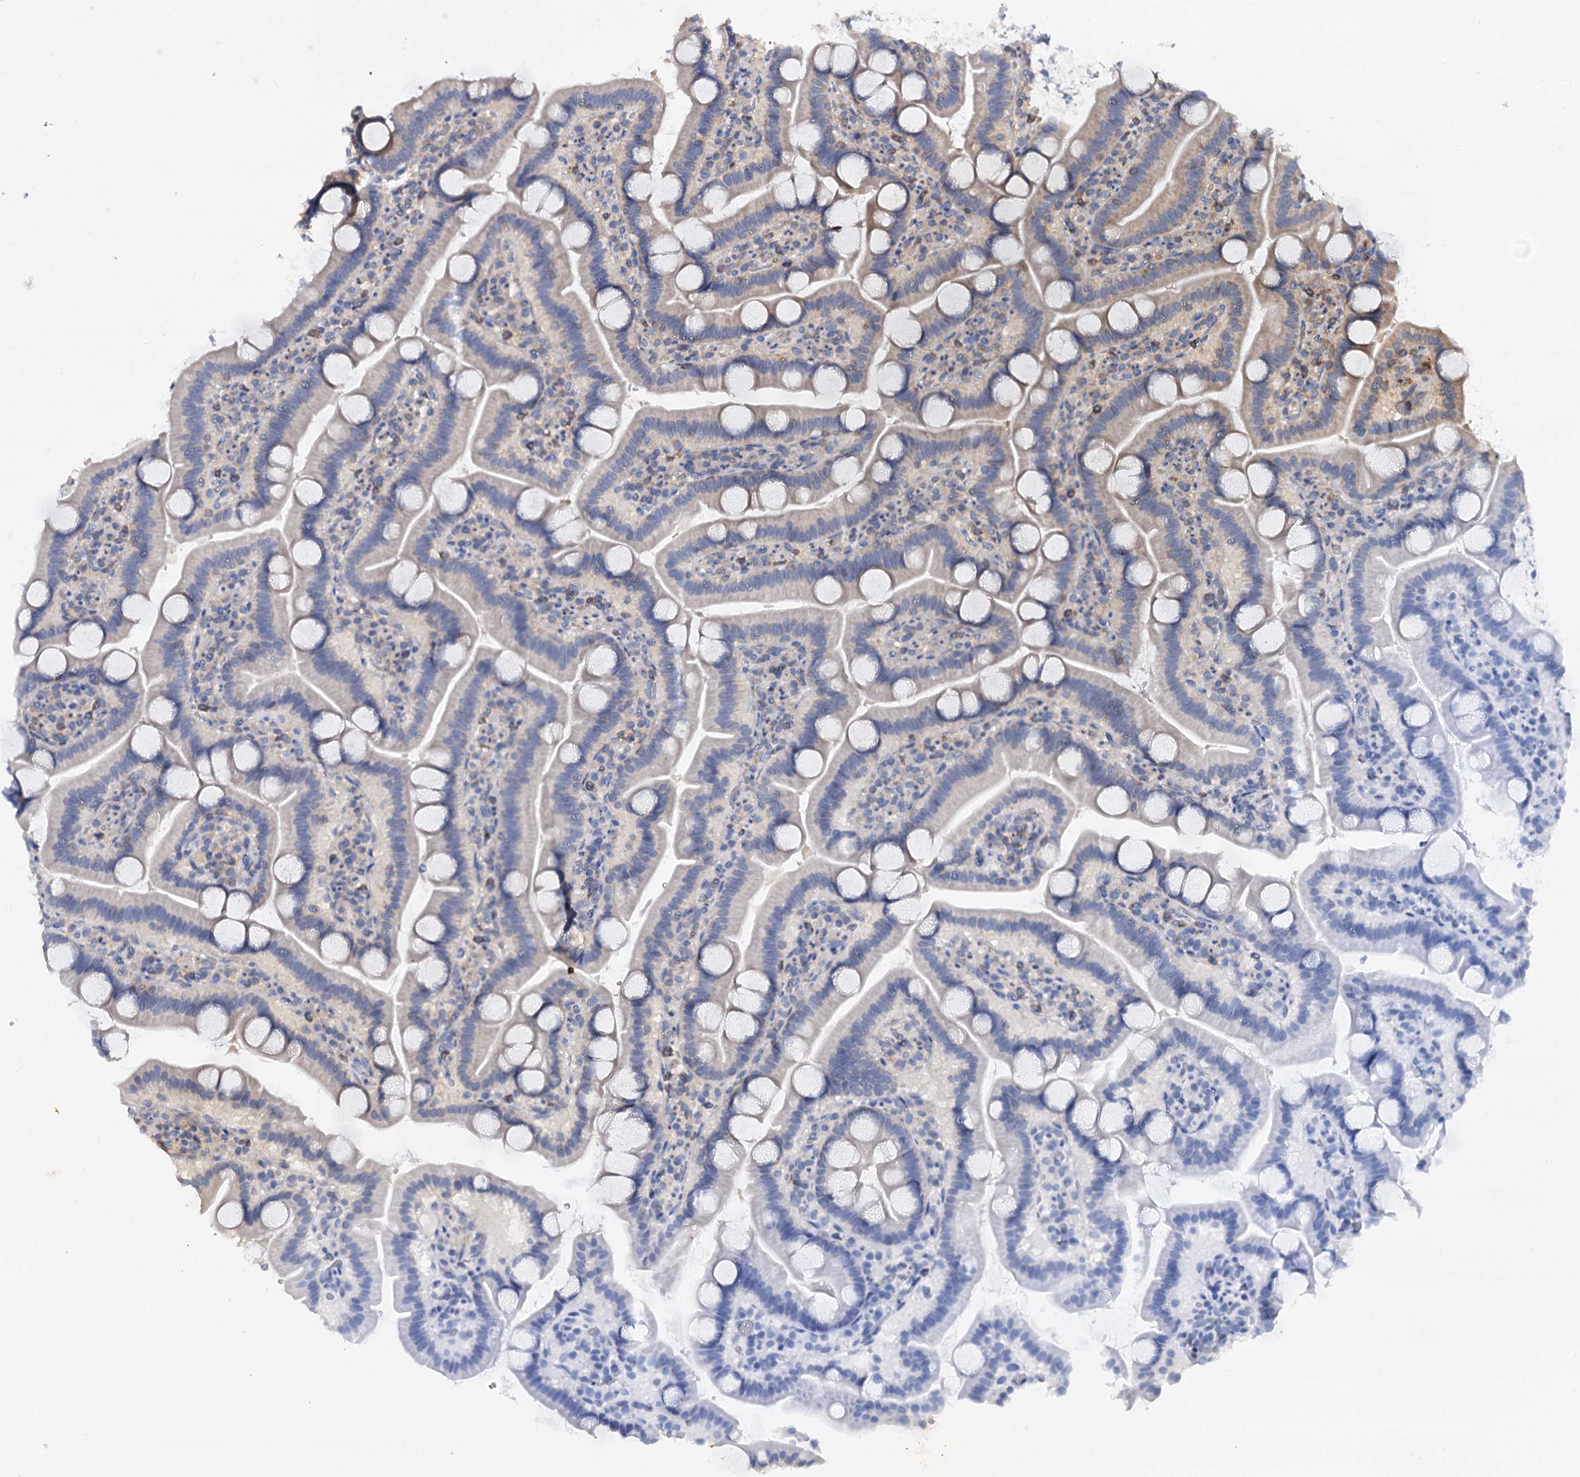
{"staining": {"intensity": "negative", "quantity": "none", "location": "none"}, "tissue": "duodenum", "cell_type": "Glandular cells", "image_type": "normal", "snomed": [{"axis": "morphology", "description": "Normal tissue, NOS"}, {"axis": "topography", "description": "Duodenum"}], "caption": "Protein analysis of benign duodenum exhibits no significant positivity in glandular cells. Nuclei are stained in blue.", "gene": "ANKRD13A", "patient": {"sex": "male", "age": 55}}